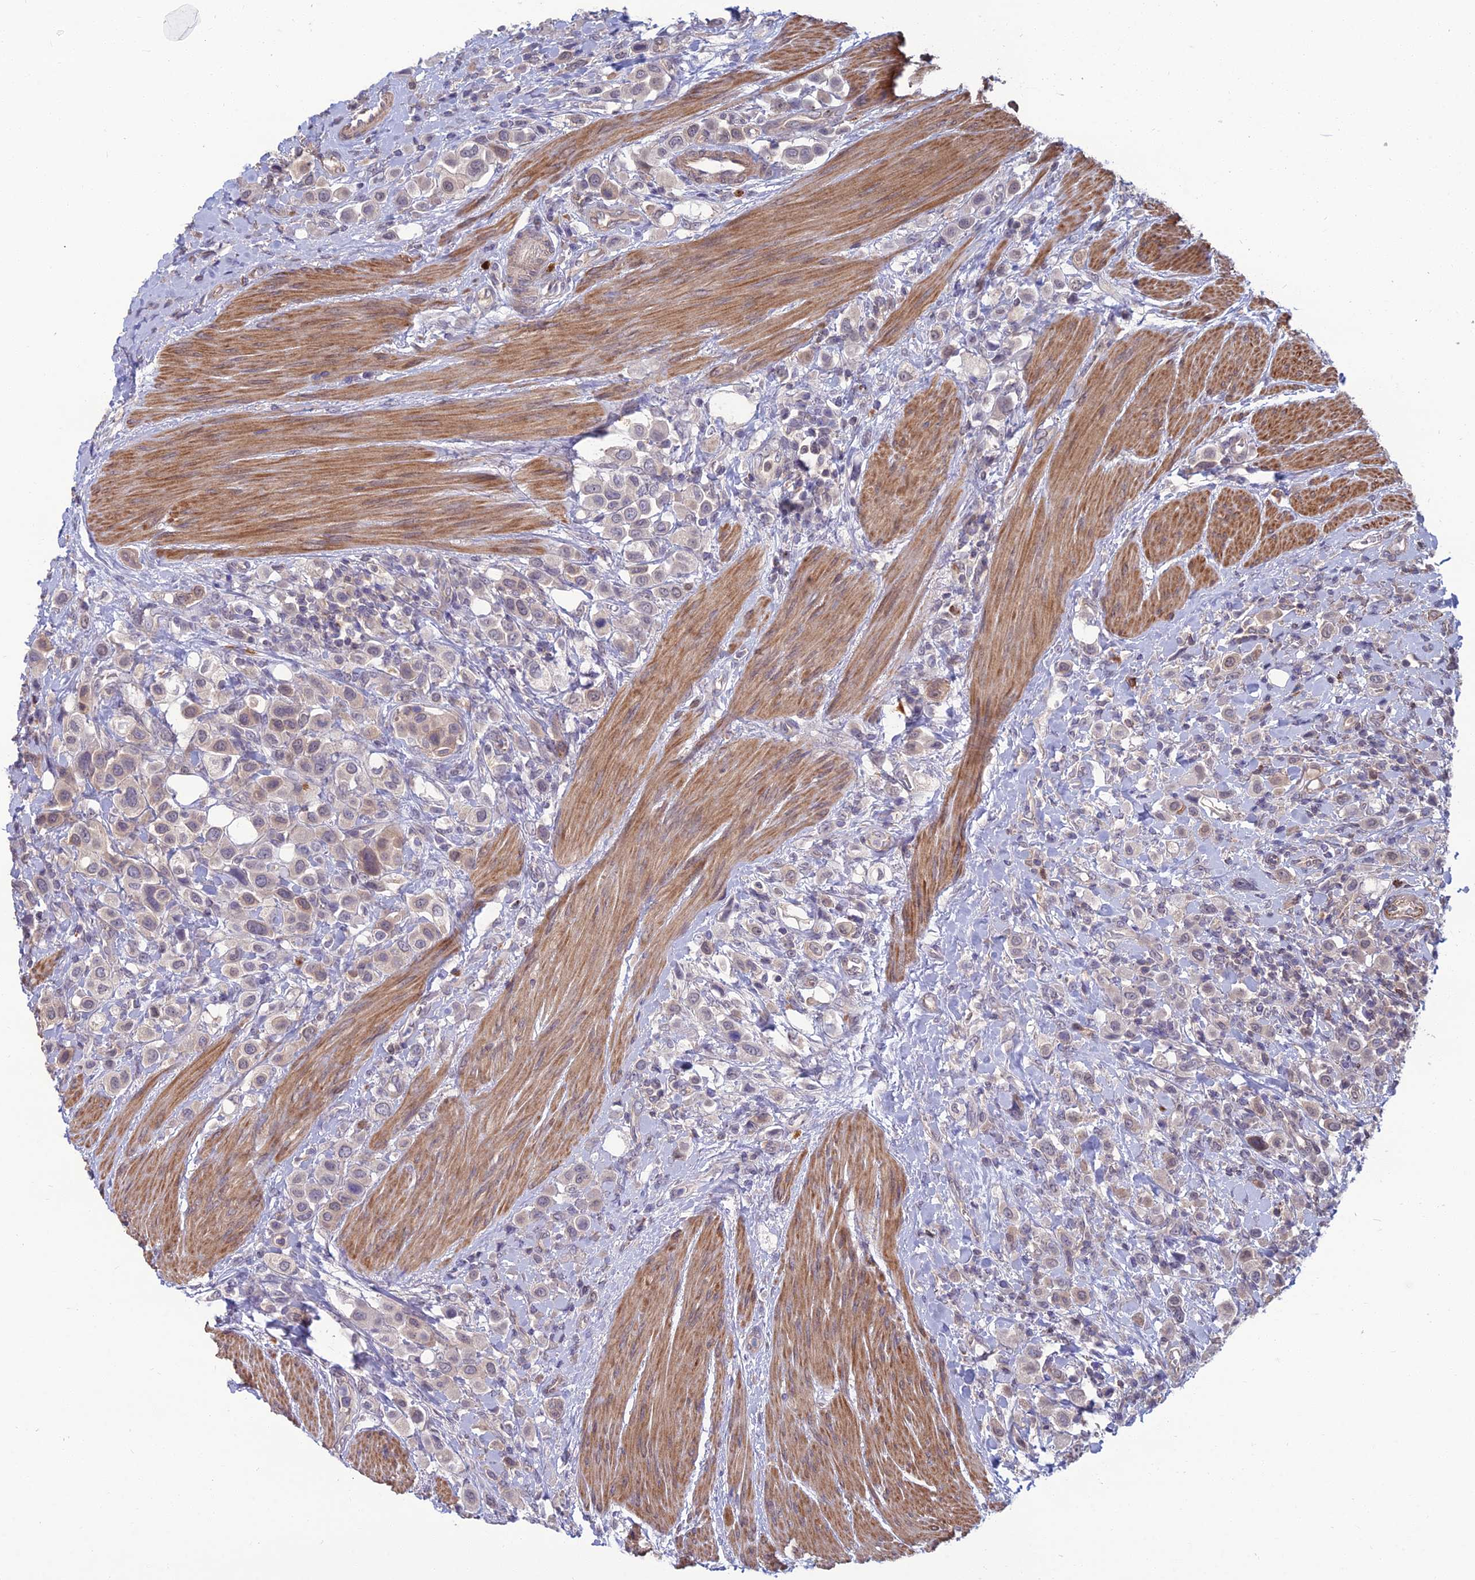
{"staining": {"intensity": "weak", "quantity": "<25%", "location": "cytoplasmic/membranous"}, "tissue": "urothelial cancer", "cell_type": "Tumor cells", "image_type": "cancer", "snomed": [{"axis": "morphology", "description": "Urothelial carcinoma, High grade"}, {"axis": "topography", "description": "Urinary bladder"}], "caption": "IHC histopathology image of human urothelial carcinoma (high-grade) stained for a protein (brown), which exhibits no positivity in tumor cells.", "gene": "OPA3", "patient": {"sex": "male", "age": 50}}